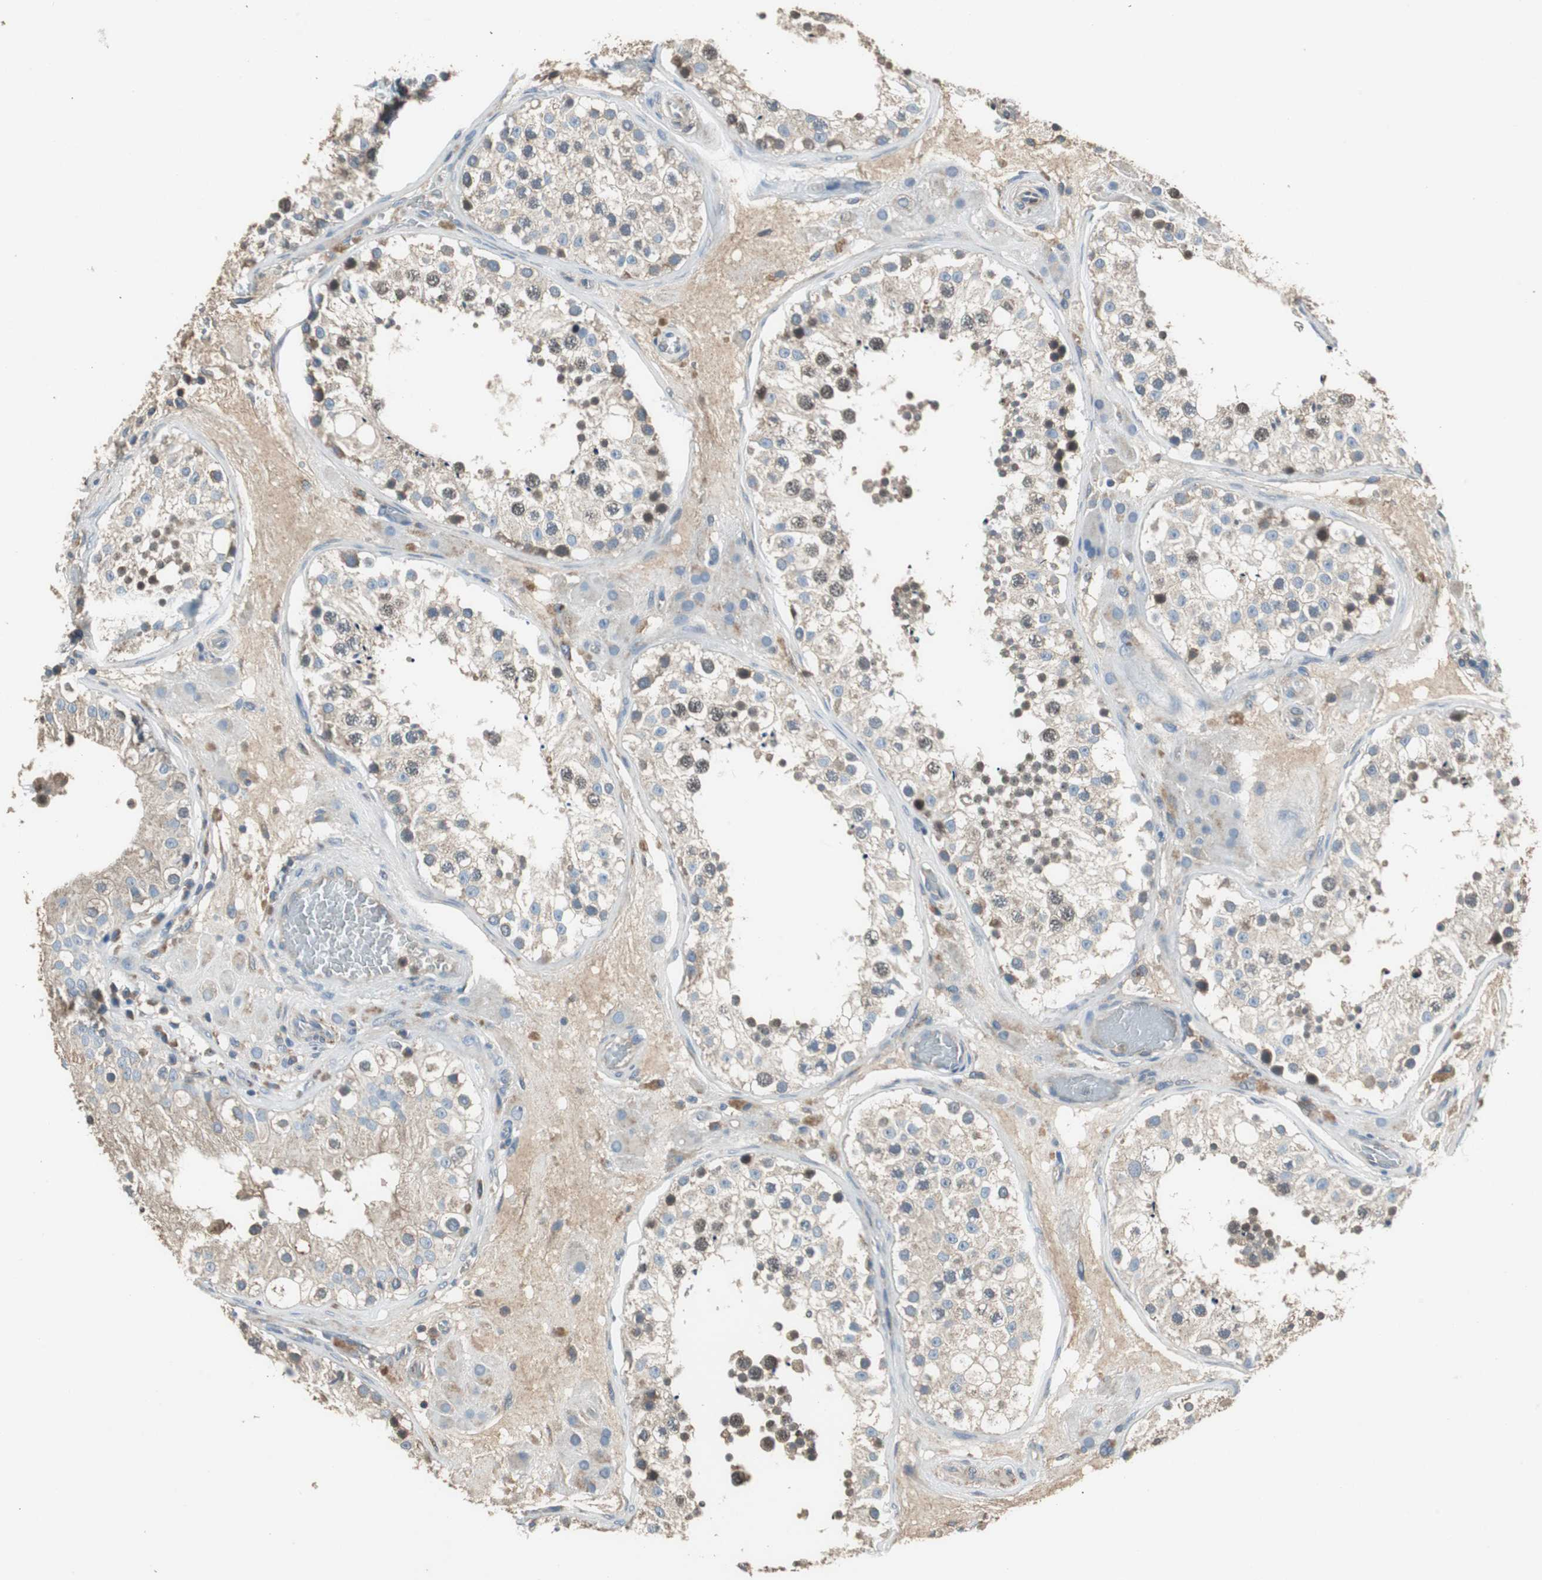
{"staining": {"intensity": "moderate", "quantity": ">75%", "location": "cytoplasmic/membranous,nuclear"}, "tissue": "testis", "cell_type": "Cells in seminiferous ducts", "image_type": "normal", "snomed": [{"axis": "morphology", "description": "Normal tissue, NOS"}, {"axis": "topography", "description": "Testis"}], "caption": "A medium amount of moderate cytoplasmic/membranous,nuclear staining is identified in about >75% of cells in seminiferous ducts in benign testis.", "gene": "PI4KB", "patient": {"sex": "male", "age": 26}}